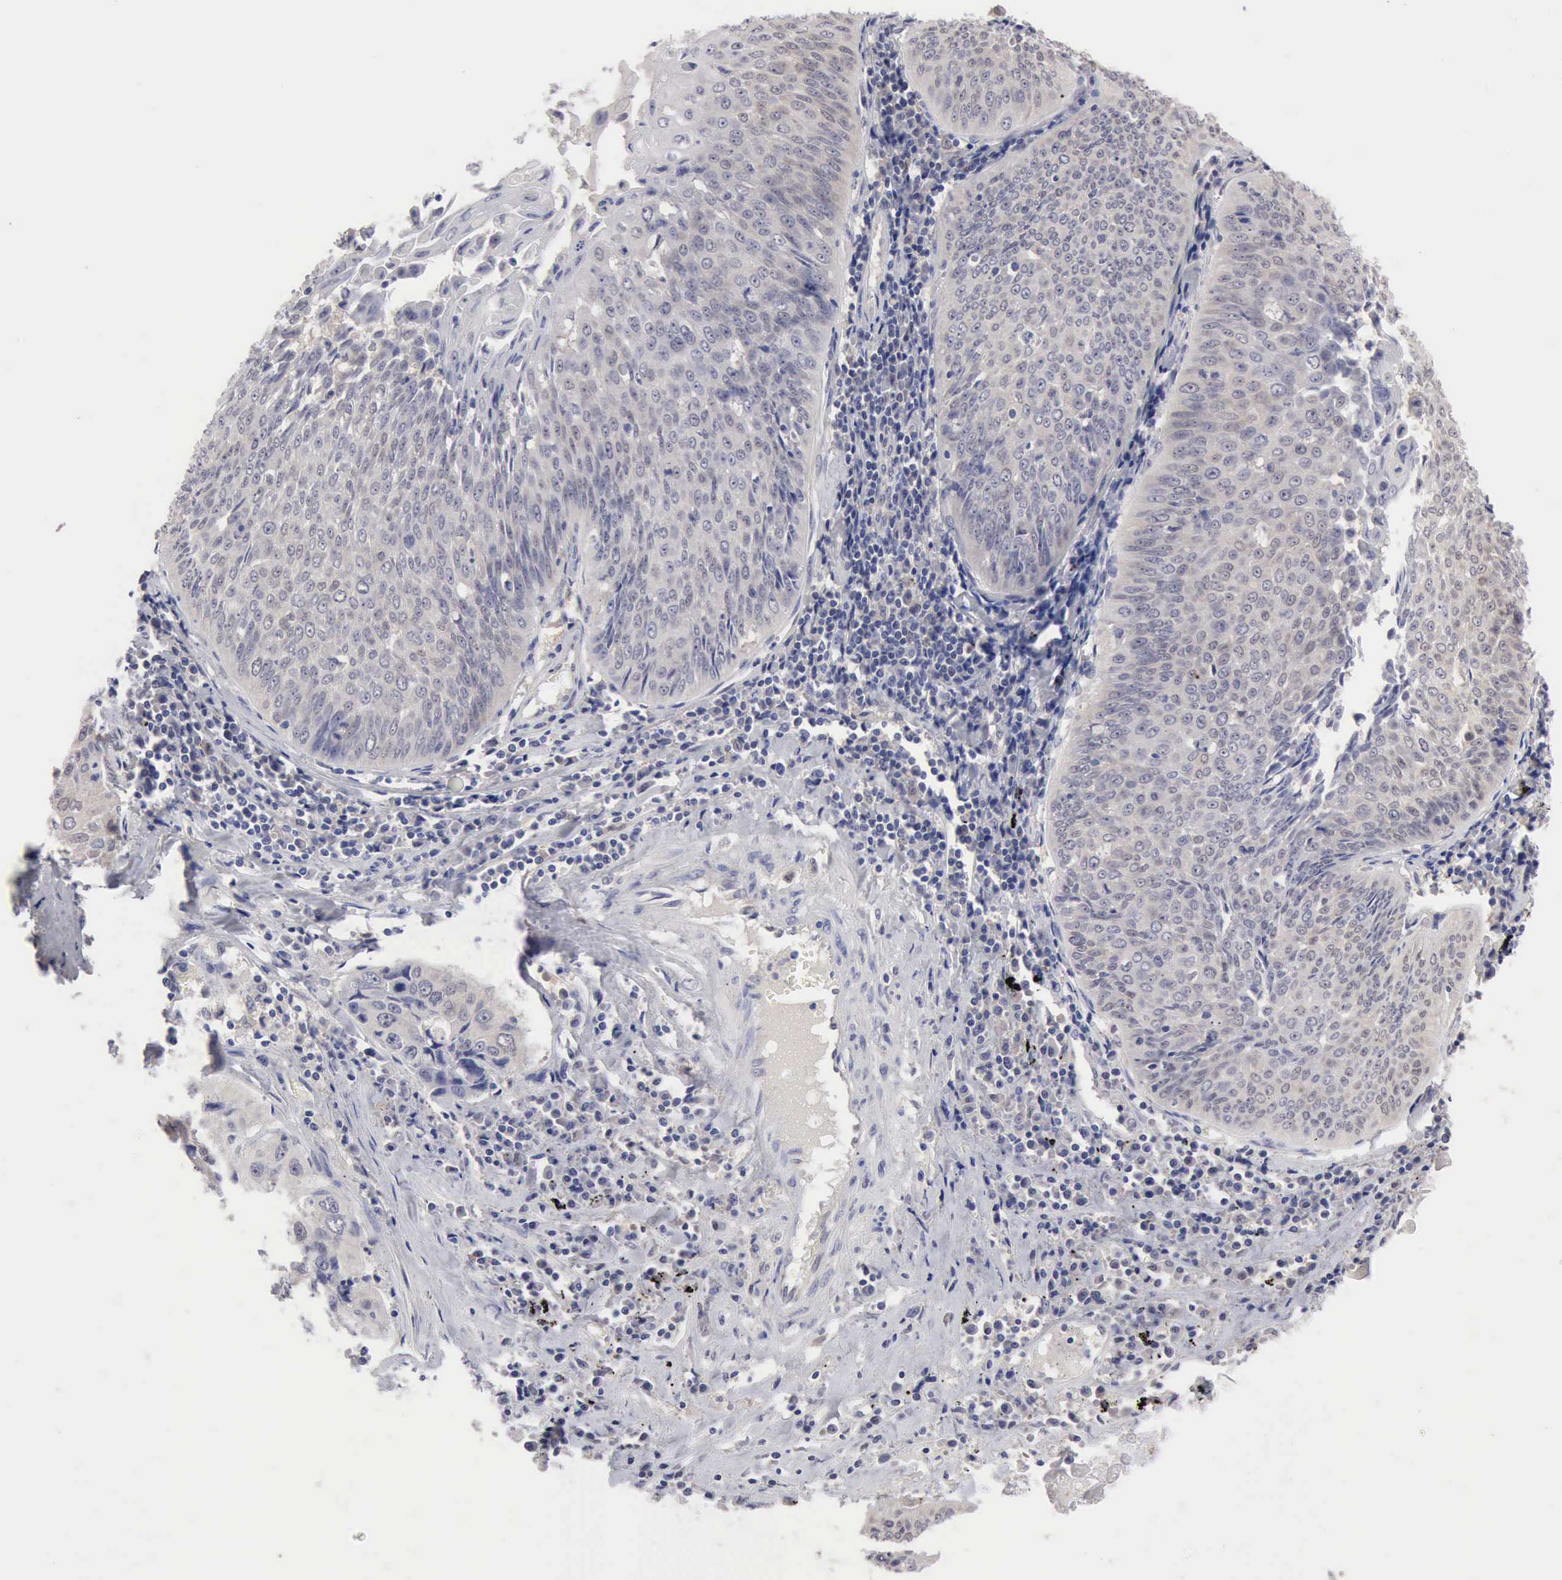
{"staining": {"intensity": "weak", "quantity": ">75%", "location": "cytoplasmic/membranous"}, "tissue": "lung cancer", "cell_type": "Tumor cells", "image_type": "cancer", "snomed": [{"axis": "morphology", "description": "Adenocarcinoma, NOS"}, {"axis": "topography", "description": "Lung"}], "caption": "Immunohistochemistry (DAB) staining of human lung cancer (adenocarcinoma) reveals weak cytoplasmic/membranous protein positivity in approximately >75% of tumor cells.", "gene": "PTGR2", "patient": {"sex": "male", "age": 60}}